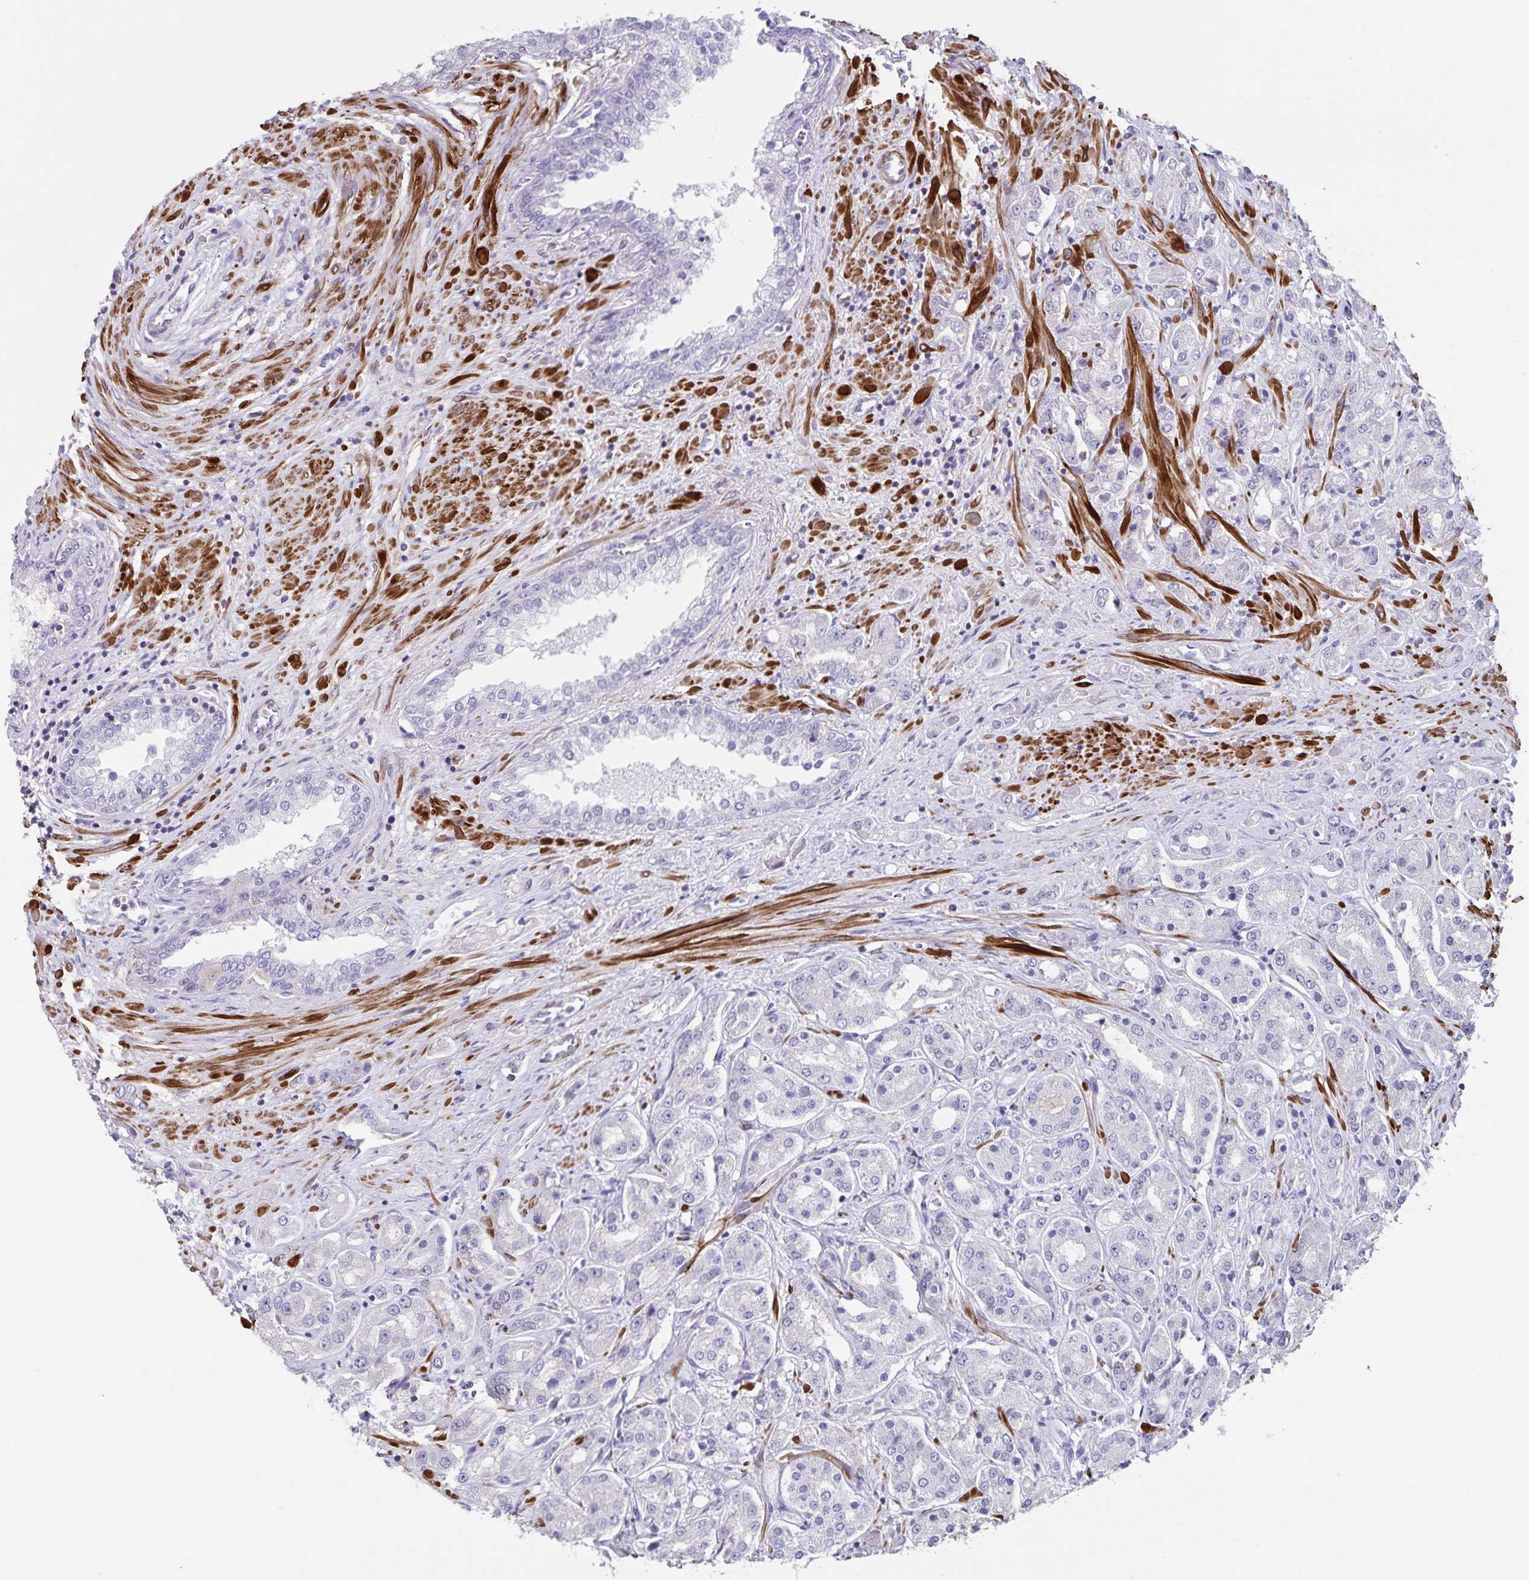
{"staining": {"intensity": "negative", "quantity": "none", "location": "none"}, "tissue": "prostate cancer", "cell_type": "Tumor cells", "image_type": "cancer", "snomed": [{"axis": "morphology", "description": "Adenocarcinoma, High grade"}, {"axis": "topography", "description": "Prostate"}], "caption": "Immunohistochemistry (IHC) histopathology image of neoplastic tissue: prostate cancer (high-grade adenocarcinoma) stained with DAB (3,3'-diaminobenzidine) shows no significant protein staining in tumor cells.", "gene": "SYNM", "patient": {"sex": "male", "age": 67}}